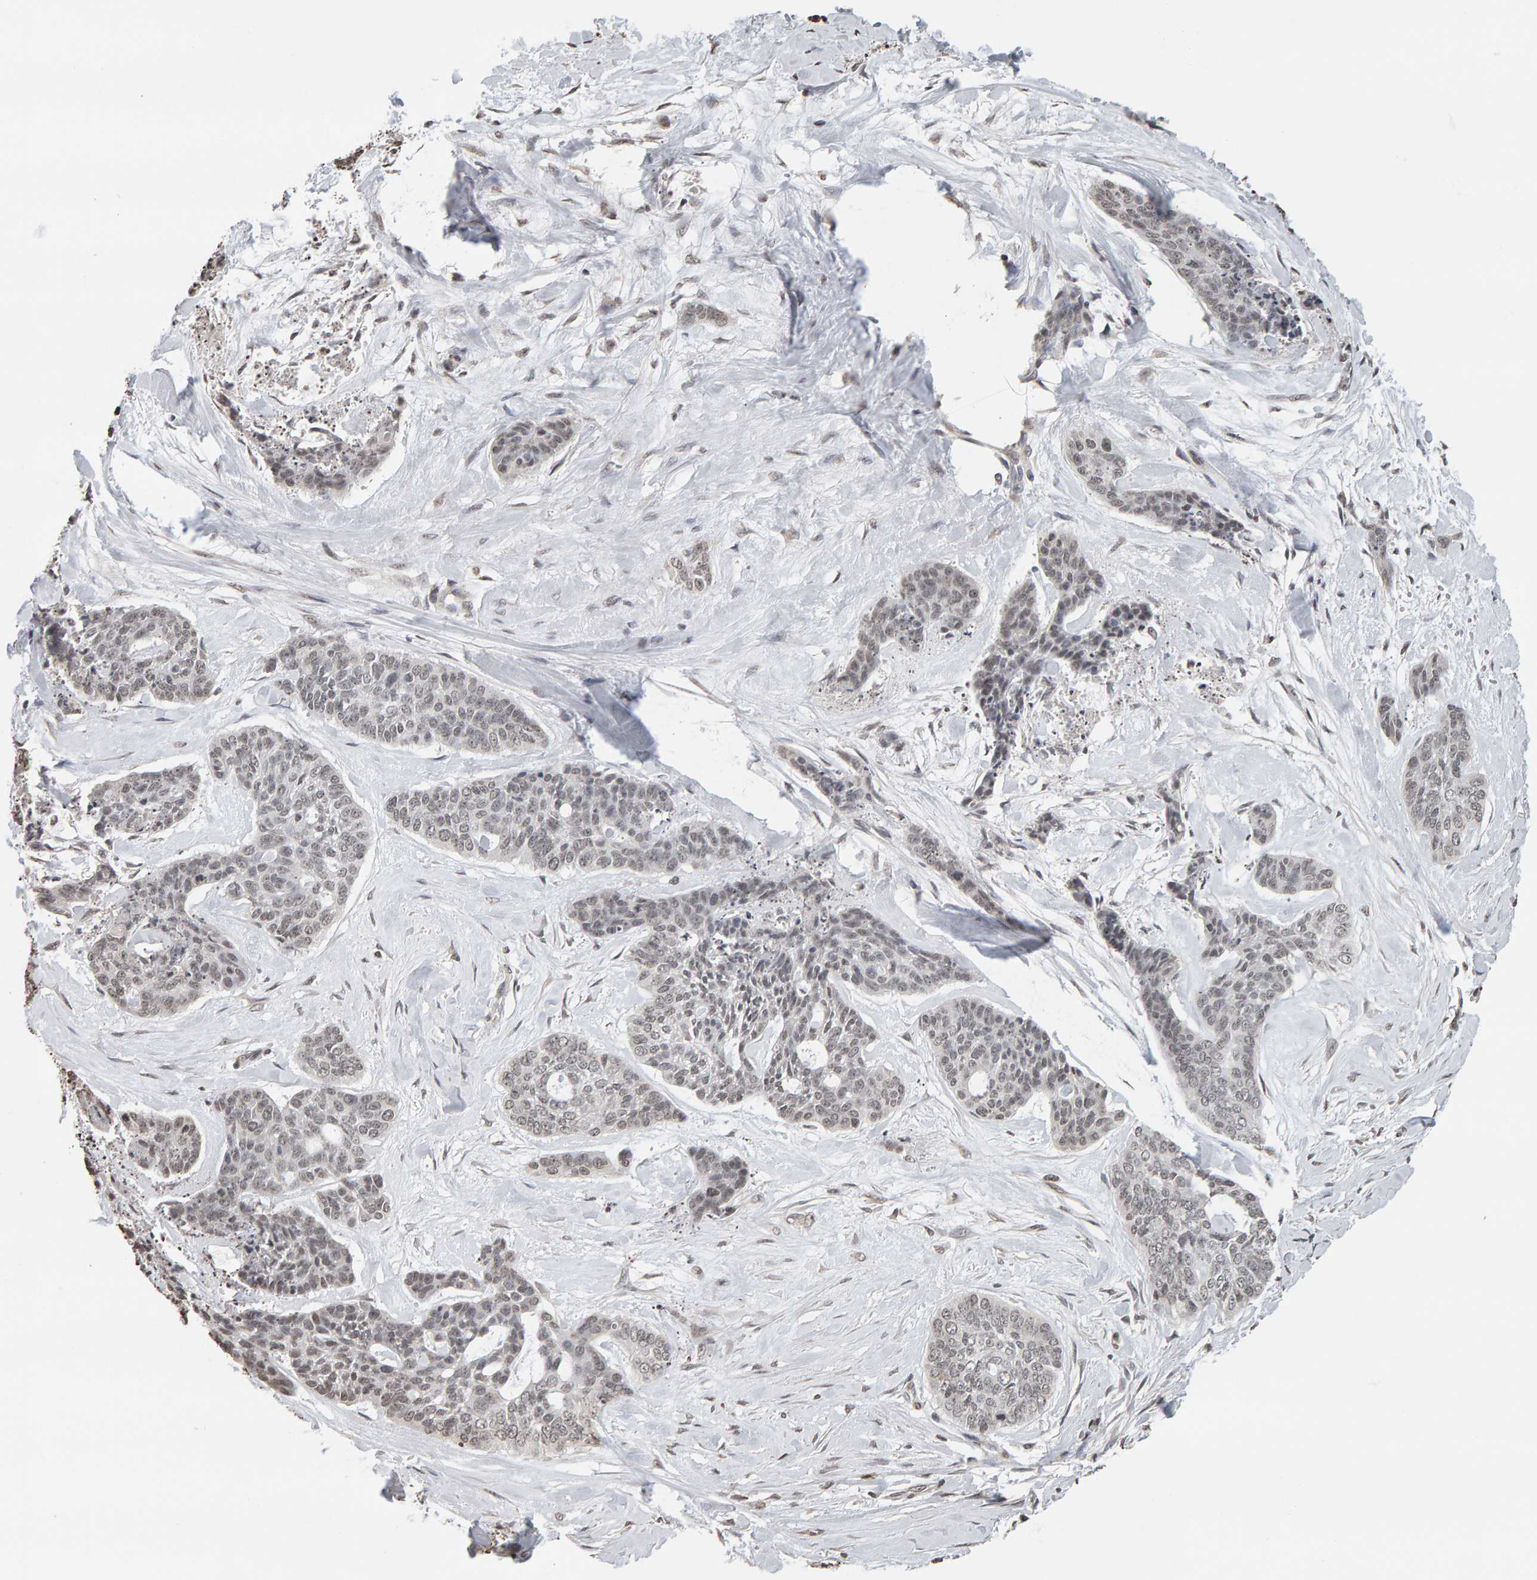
{"staining": {"intensity": "weak", "quantity": ">75%", "location": "nuclear"}, "tissue": "skin cancer", "cell_type": "Tumor cells", "image_type": "cancer", "snomed": [{"axis": "morphology", "description": "Basal cell carcinoma"}, {"axis": "topography", "description": "Skin"}], "caption": "Protein analysis of skin cancer (basal cell carcinoma) tissue shows weak nuclear expression in approximately >75% of tumor cells.", "gene": "AFF4", "patient": {"sex": "female", "age": 64}}